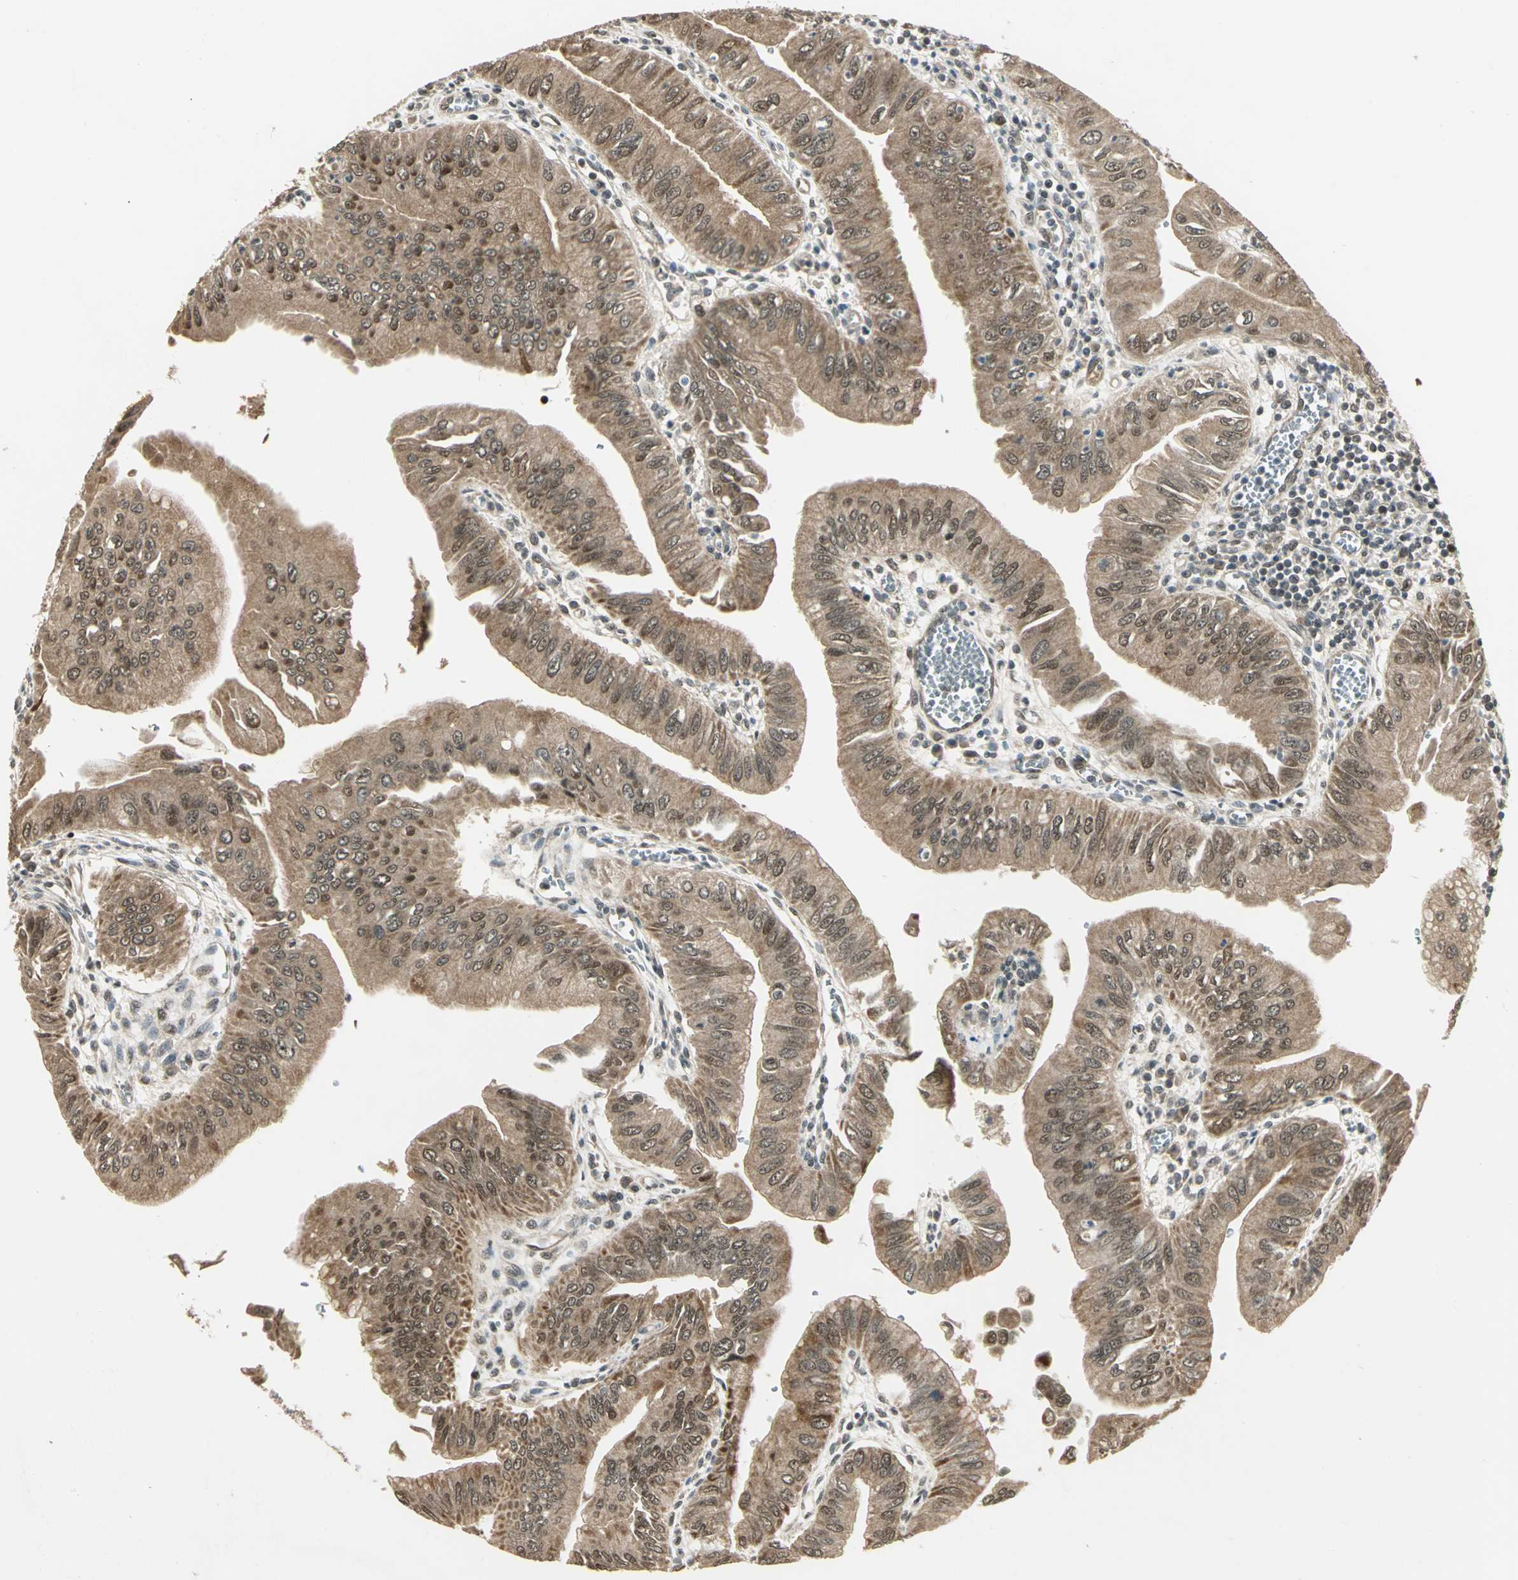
{"staining": {"intensity": "moderate", "quantity": ">75%", "location": "cytoplasmic/membranous,nuclear"}, "tissue": "pancreatic cancer", "cell_type": "Tumor cells", "image_type": "cancer", "snomed": [{"axis": "morphology", "description": "Normal tissue, NOS"}, {"axis": "topography", "description": "Lymph node"}], "caption": "A photomicrograph of pancreatic cancer stained for a protein reveals moderate cytoplasmic/membranous and nuclear brown staining in tumor cells. Immunohistochemistry stains the protein of interest in brown and the nuclei are stained blue.", "gene": "PSMC3", "patient": {"sex": "male", "age": 50}}